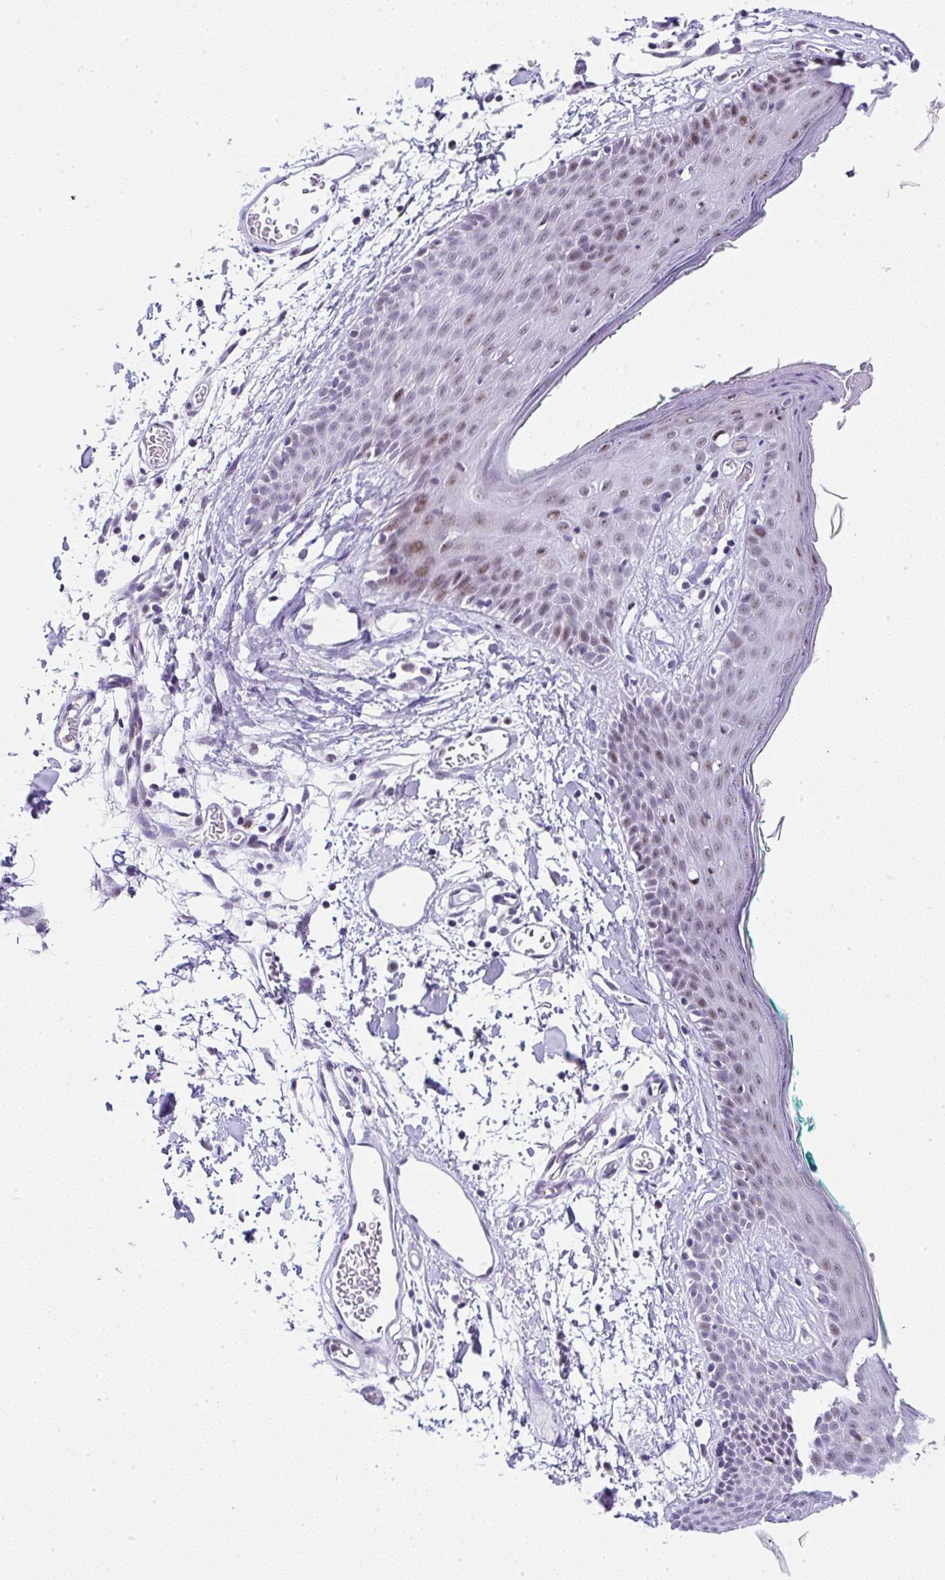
{"staining": {"intensity": "negative", "quantity": "none", "location": "none"}, "tissue": "skin", "cell_type": "Fibroblasts", "image_type": "normal", "snomed": [{"axis": "morphology", "description": "Normal tissue, NOS"}, {"axis": "topography", "description": "Skin"}], "caption": "DAB (3,3'-diaminobenzidine) immunohistochemical staining of unremarkable human skin reveals no significant expression in fibroblasts. (Immunohistochemistry (ihc), brightfield microscopy, high magnification).", "gene": "NR1D2", "patient": {"sex": "male", "age": 79}}